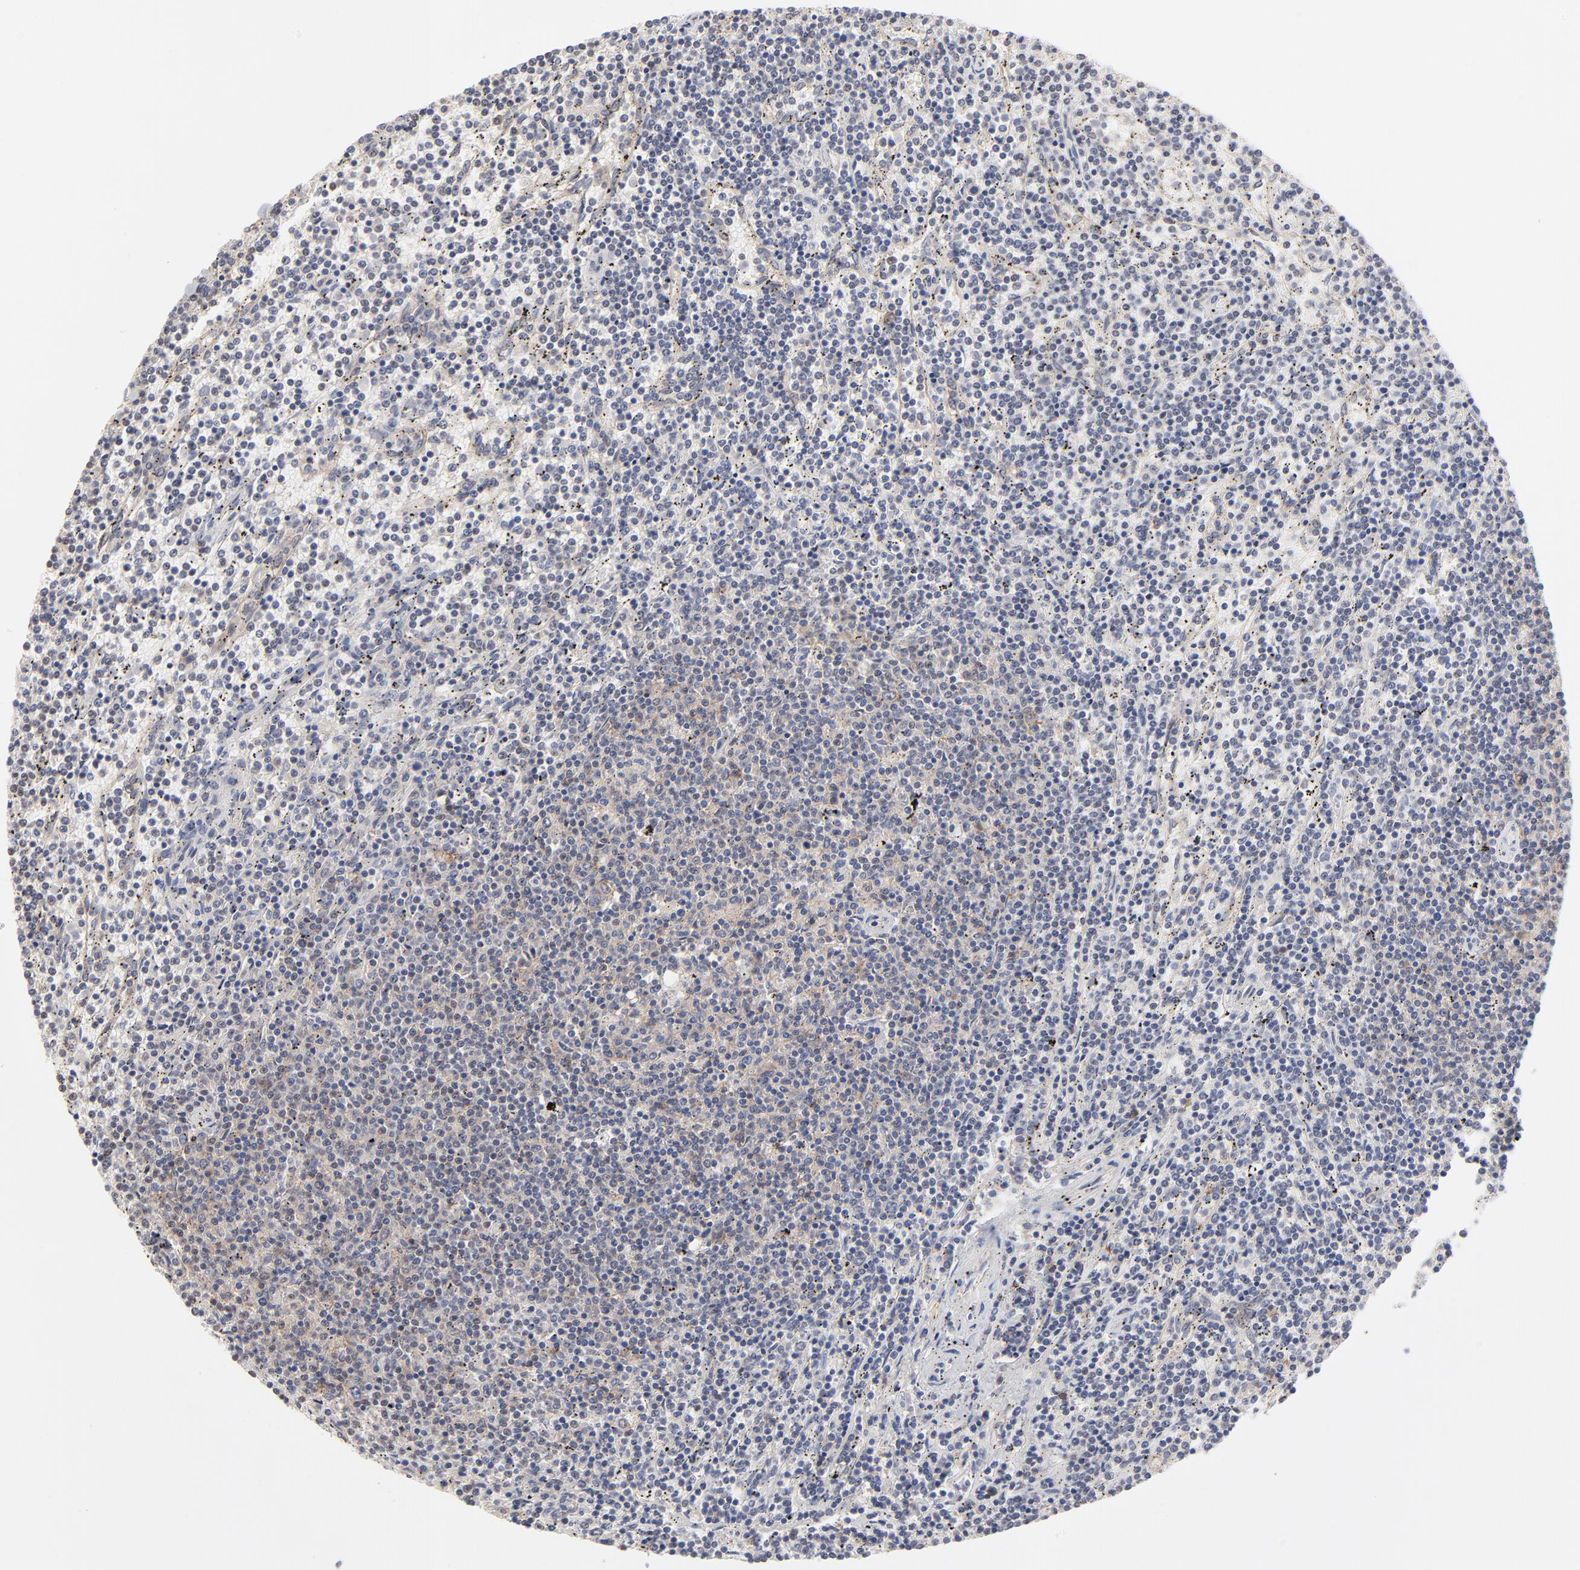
{"staining": {"intensity": "weak", "quantity": "<25%", "location": "cytoplasmic/membranous"}, "tissue": "lymphoma", "cell_type": "Tumor cells", "image_type": "cancer", "snomed": [{"axis": "morphology", "description": "Malignant lymphoma, non-Hodgkin's type, Low grade"}, {"axis": "topography", "description": "Spleen"}], "caption": "A micrograph of lymphoma stained for a protein displays no brown staining in tumor cells. (Brightfield microscopy of DAB (3,3'-diaminobenzidine) IHC at high magnification).", "gene": "SLC16A1", "patient": {"sex": "female", "age": 50}}